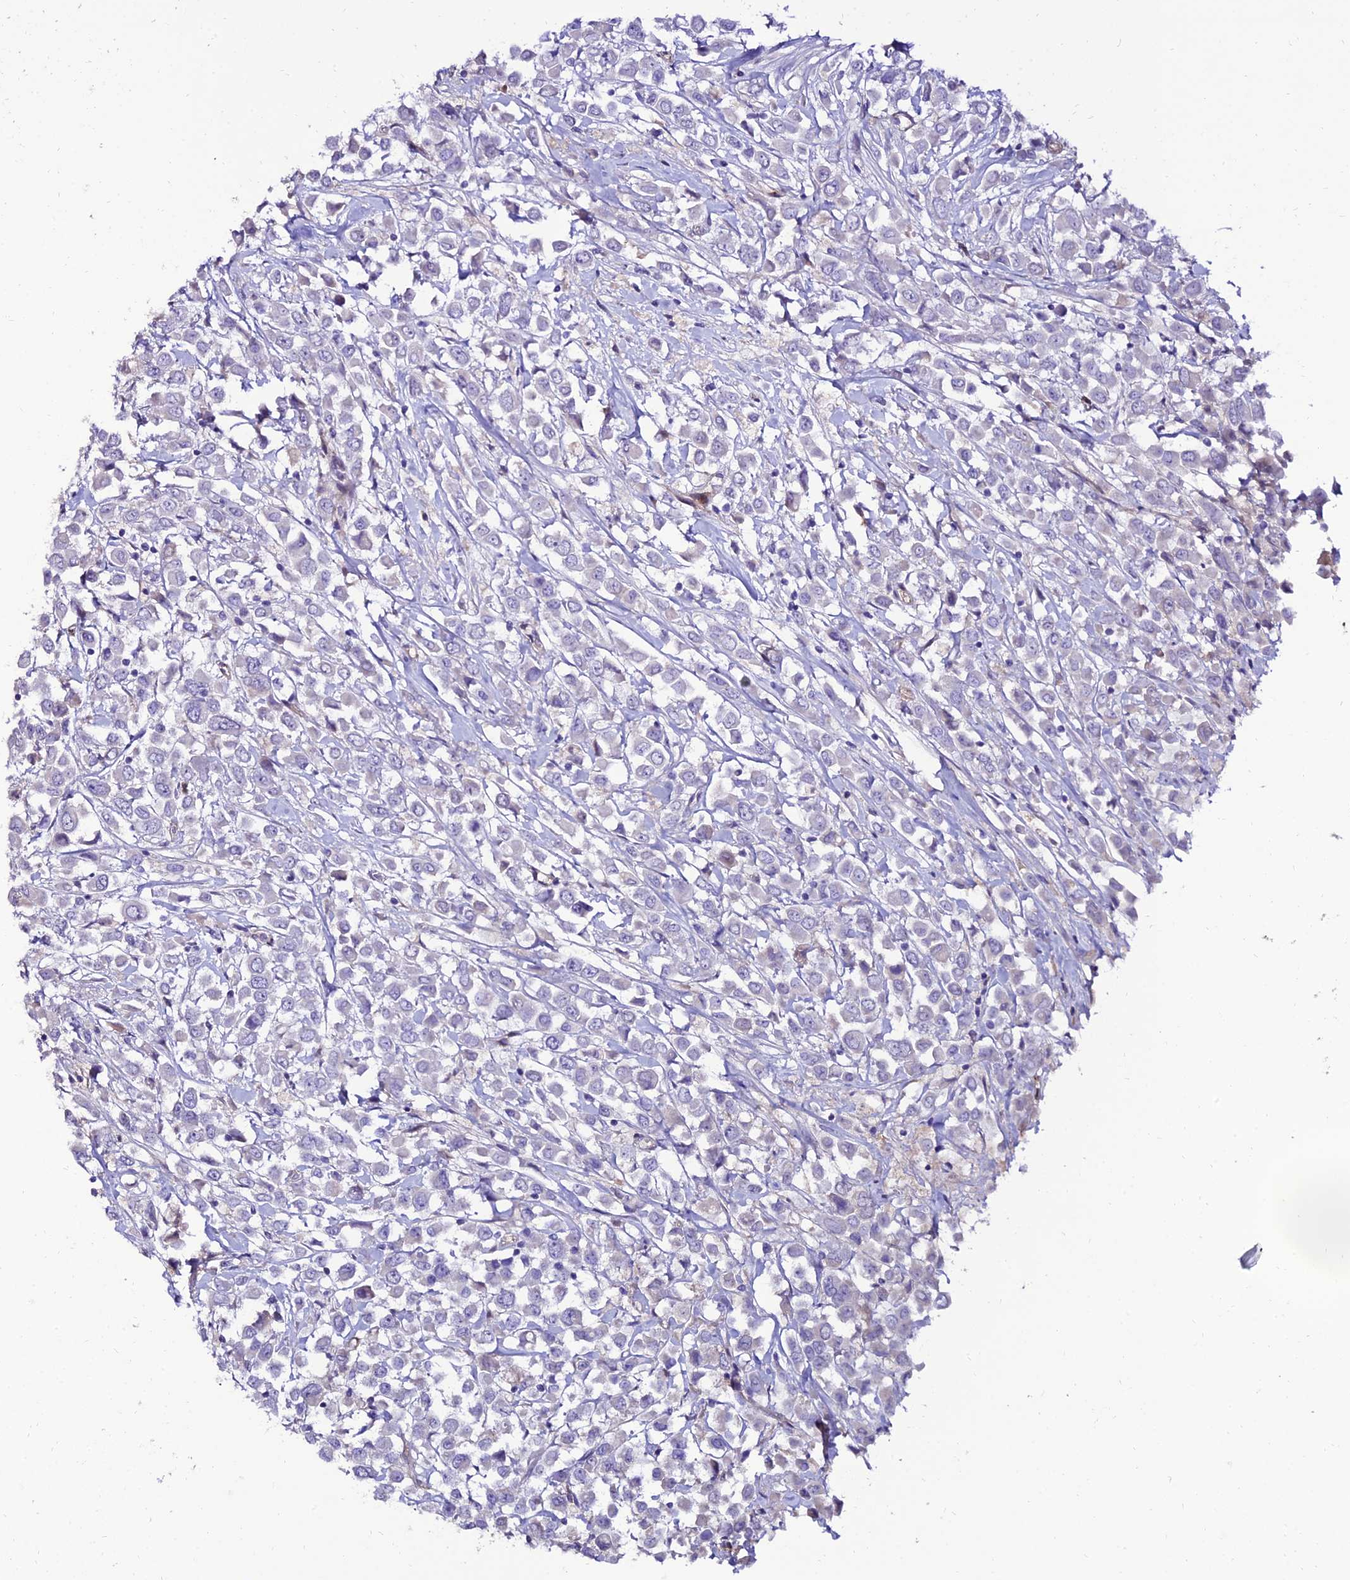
{"staining": {"intensity": "negative", "quantity": "none", "location": "none"}, "tissue": "breast cancer", "cell_type": "Tumor cells", "image_type": "cancer", "snomed": [{"axis": "morphology", "description": "Duct carcinoma"}, {"axis": "topography", "description": "Breast"}], "caption": "There is no significant positivity in tumor cells of intraductal carcinoma (breast).", "gene": "ALDH3B2", "patient": {"sex": "female", "age": 61}}